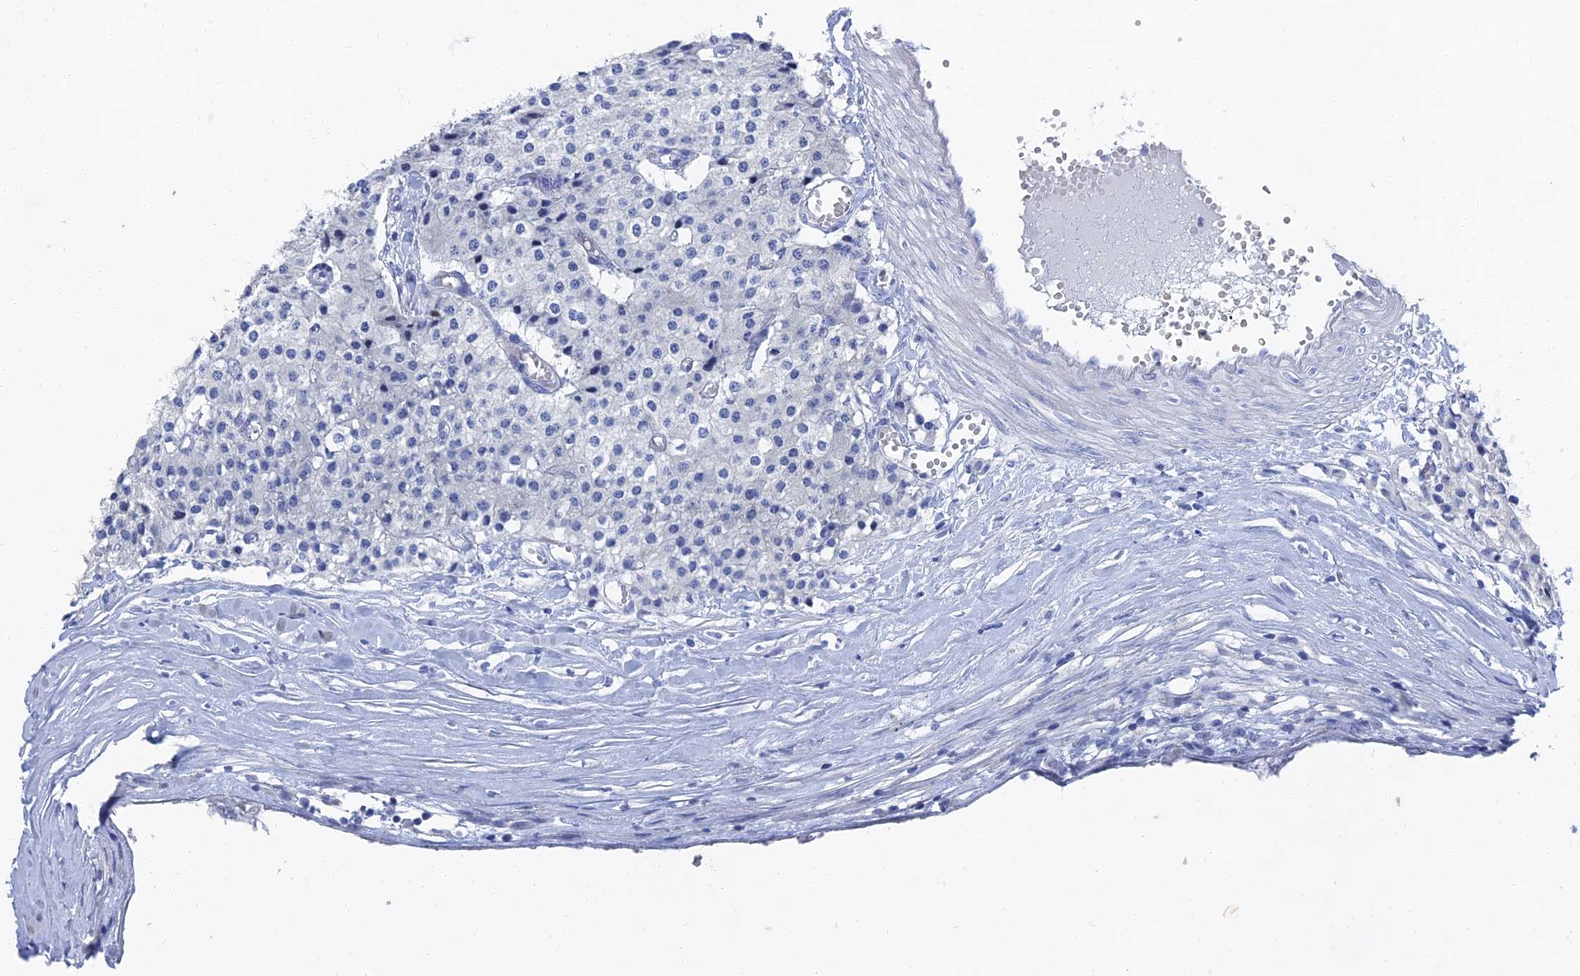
{"staining": {"intensity": "negative", "quantity": "none", "location": "none"}, "tissue": "carcinoid", "cell_type": "Tumor cells", "image_type": "cancer", "snomed": [{"axis": "morphology", "description": "Carcinoid, malignant, NOS"}, {"axis": "topography", "description": "Colon"}], "caption": "Tumor cells show no significant positivity in carcinoid. (DAB (3,3'-diaminobenzidine) IHC visualized using brightfield microscopy, high magnification).", "gene": "GFAP", "patient": {"sex": "female", "age": 52}}